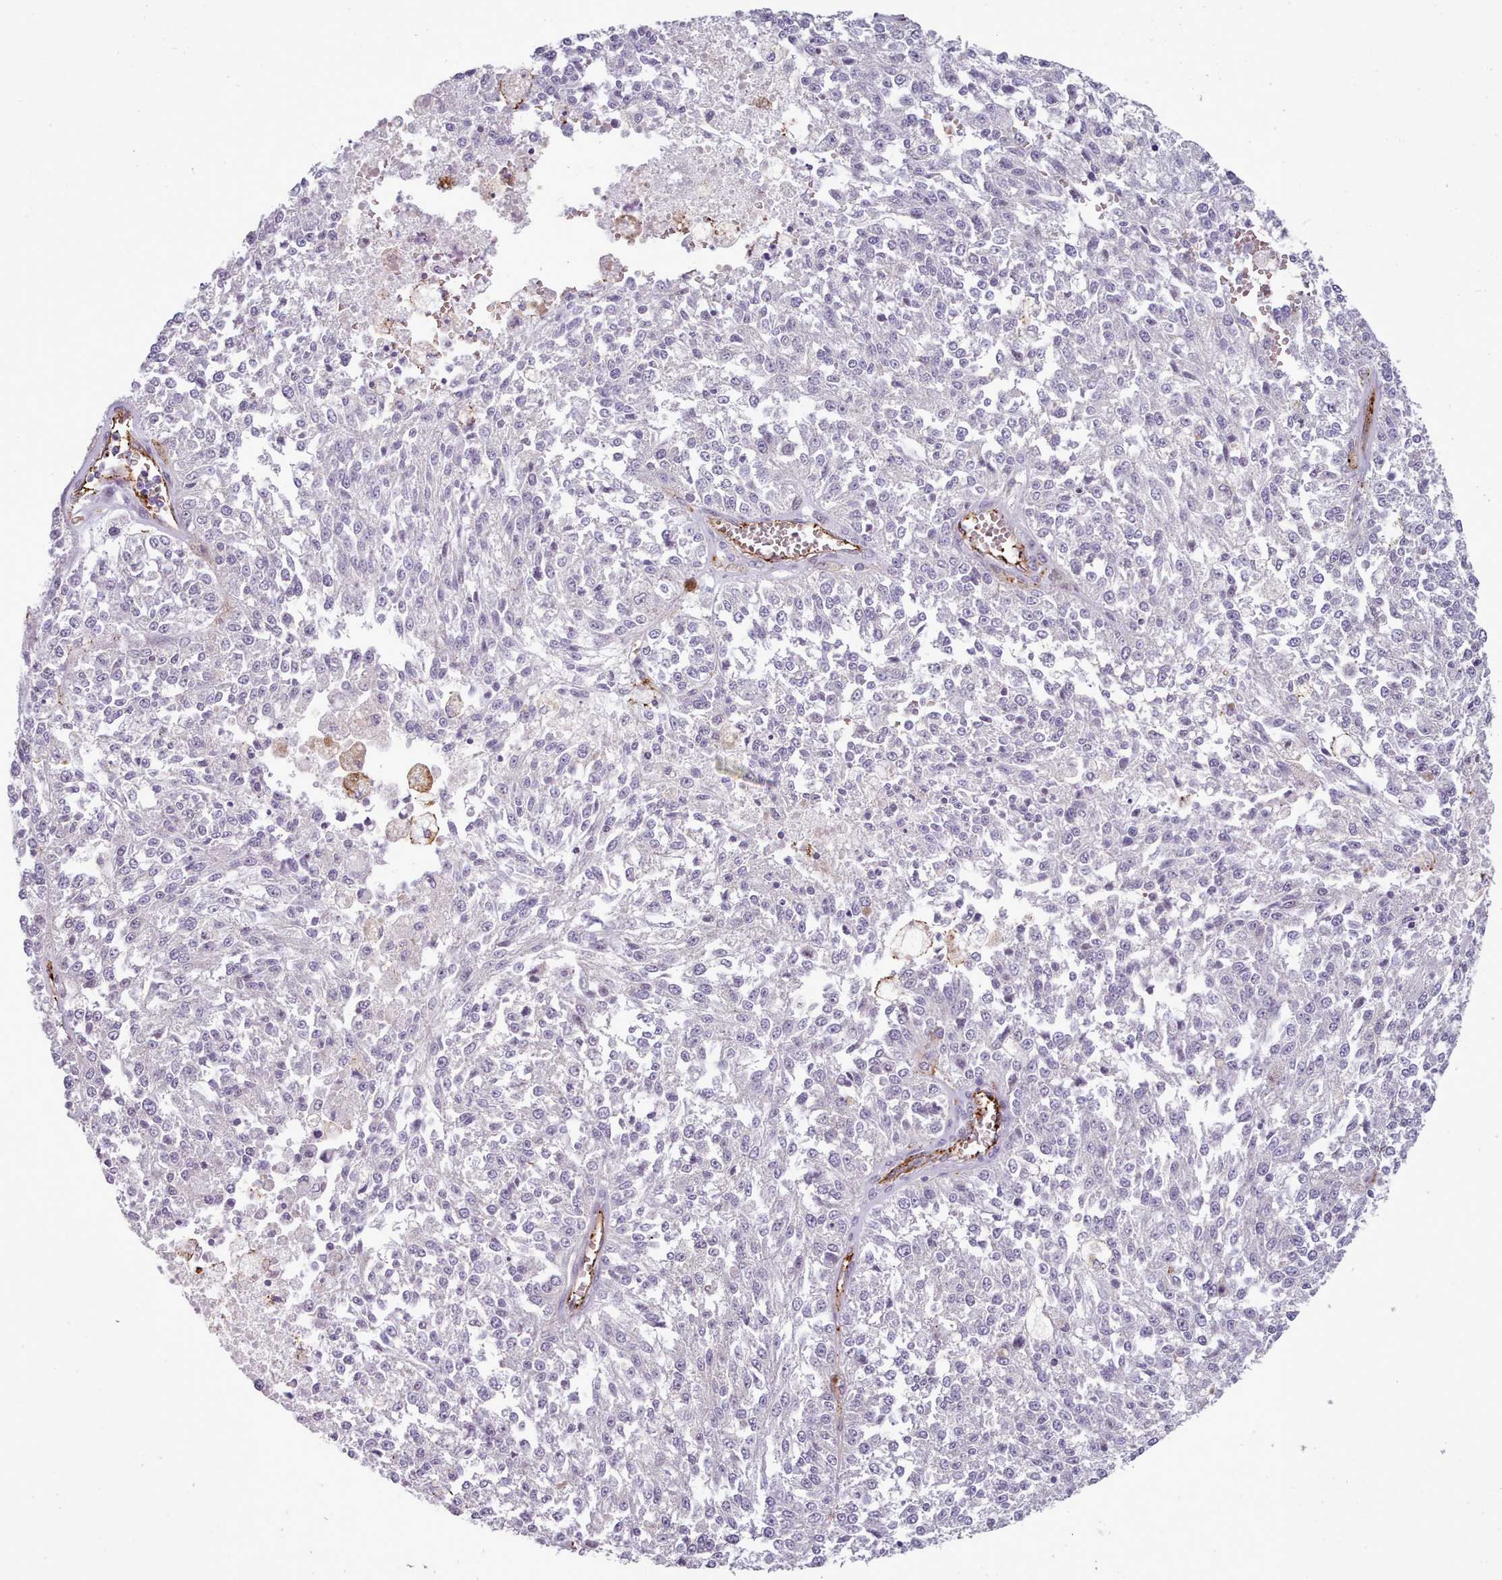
{"staining": {"intensity": "negative", "quantity": "none", "location": "none"}, "tissue": "melanoma", "cell_type": "Tumor cells", "image_type": "cancer", "snomed": [{"axis": "morphology", "description": "Malignant melanoma, NOS"}, {"axis": "topography", "description": "Skin"}], "caption": "The photomicrograph displays no staining of tumor cells in melanoma.", "gene": "CD300LF", "patient": {"sex": "female", "age": 64}}